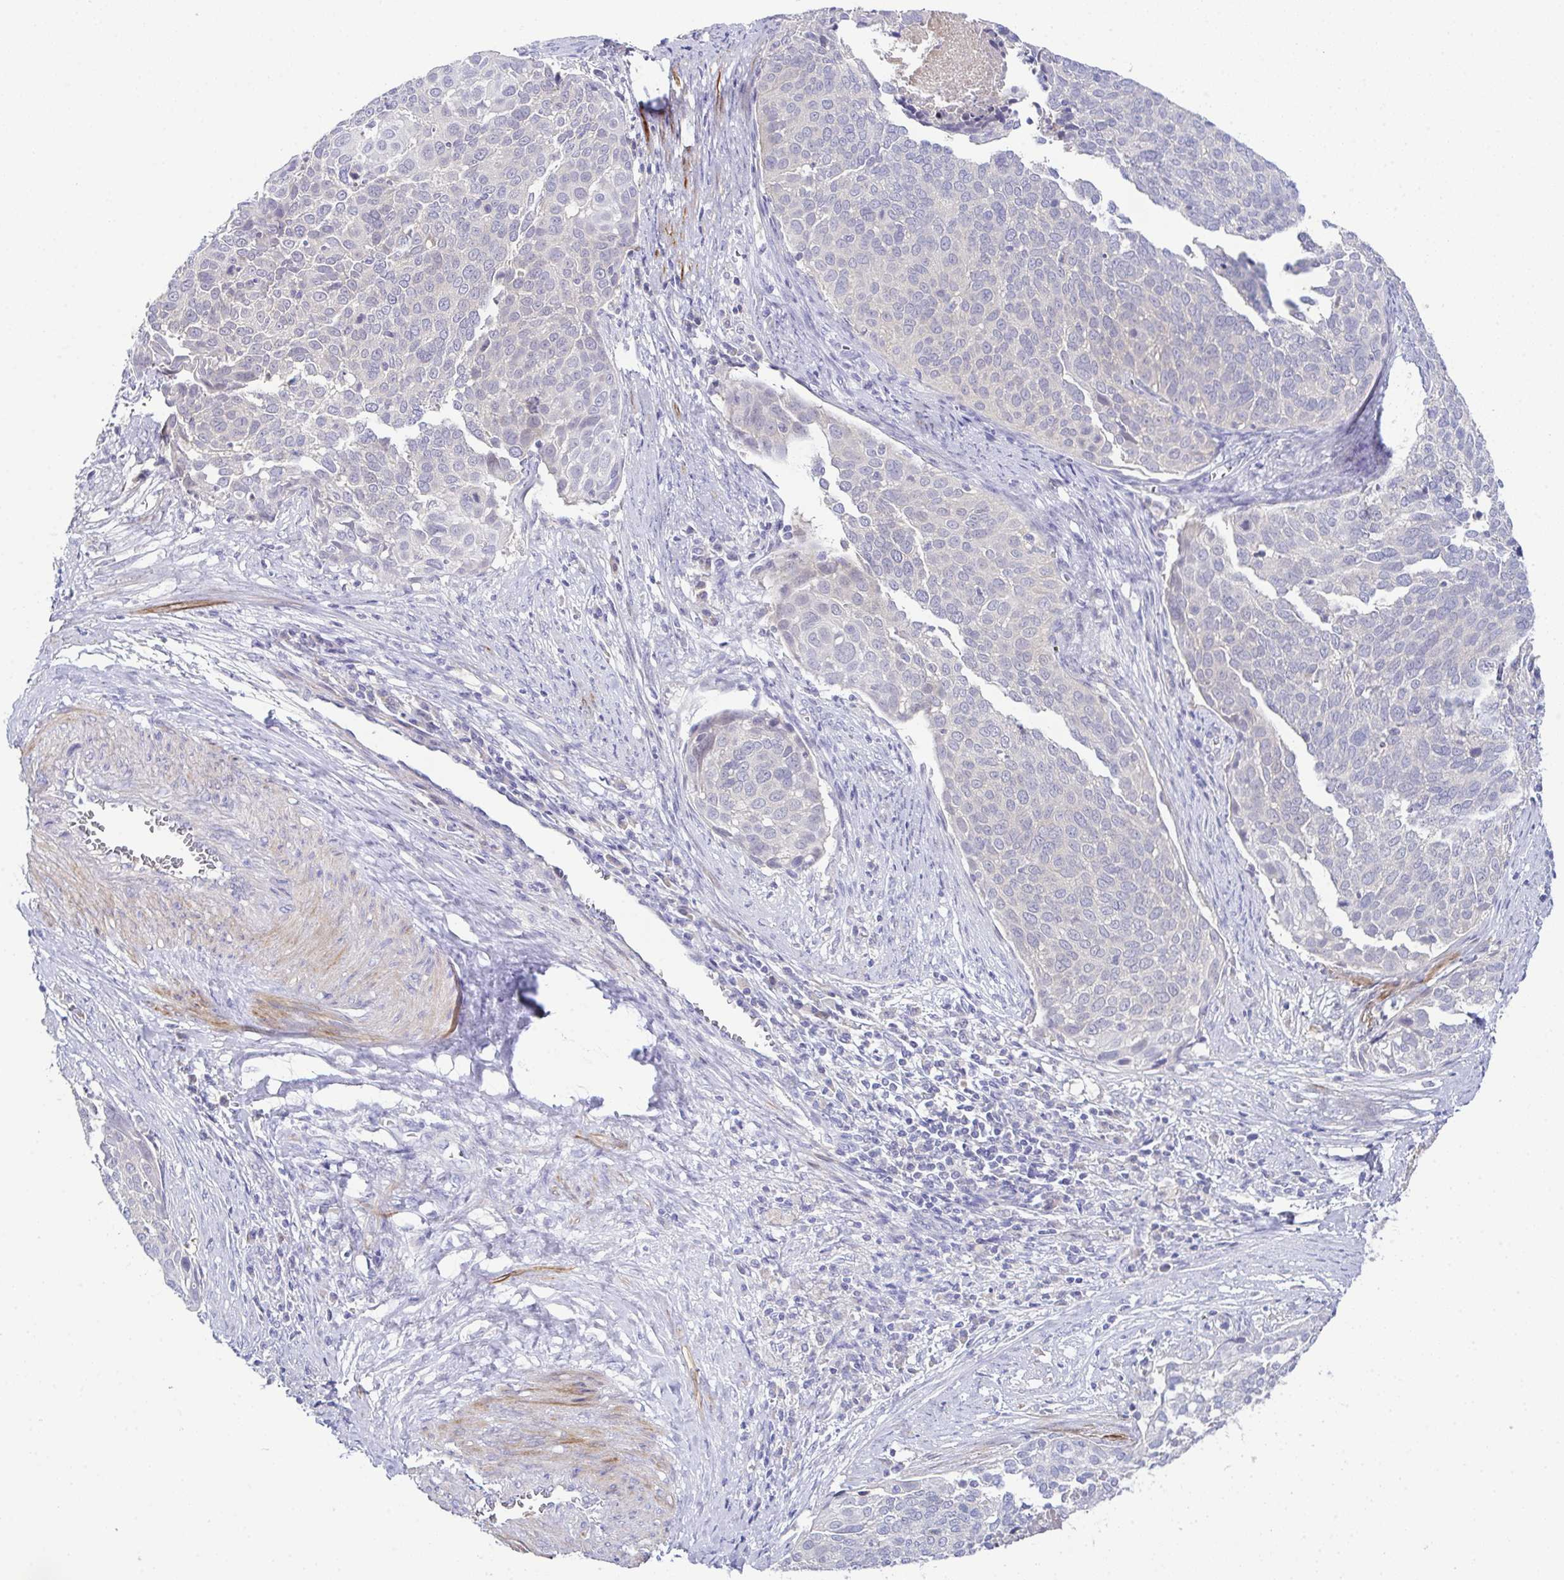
{"staining": {"intensity": "negative", "quantity": "none", "location": "none"}, "tissue": "cervical cancer", "cell_type": "Tumor cells", "image_type": "cancer", "snomed": [{"axis": "morphology", "description": "Squamous cell carcinoma, NOS"}, {"axis": "topography", "description": "Cervix"}], "caption": "IHC of human cervical cancer displays no staining in tumor cells.", "gene": "CFAP97D1", "patient": {"sex": "female", "age": 39}}